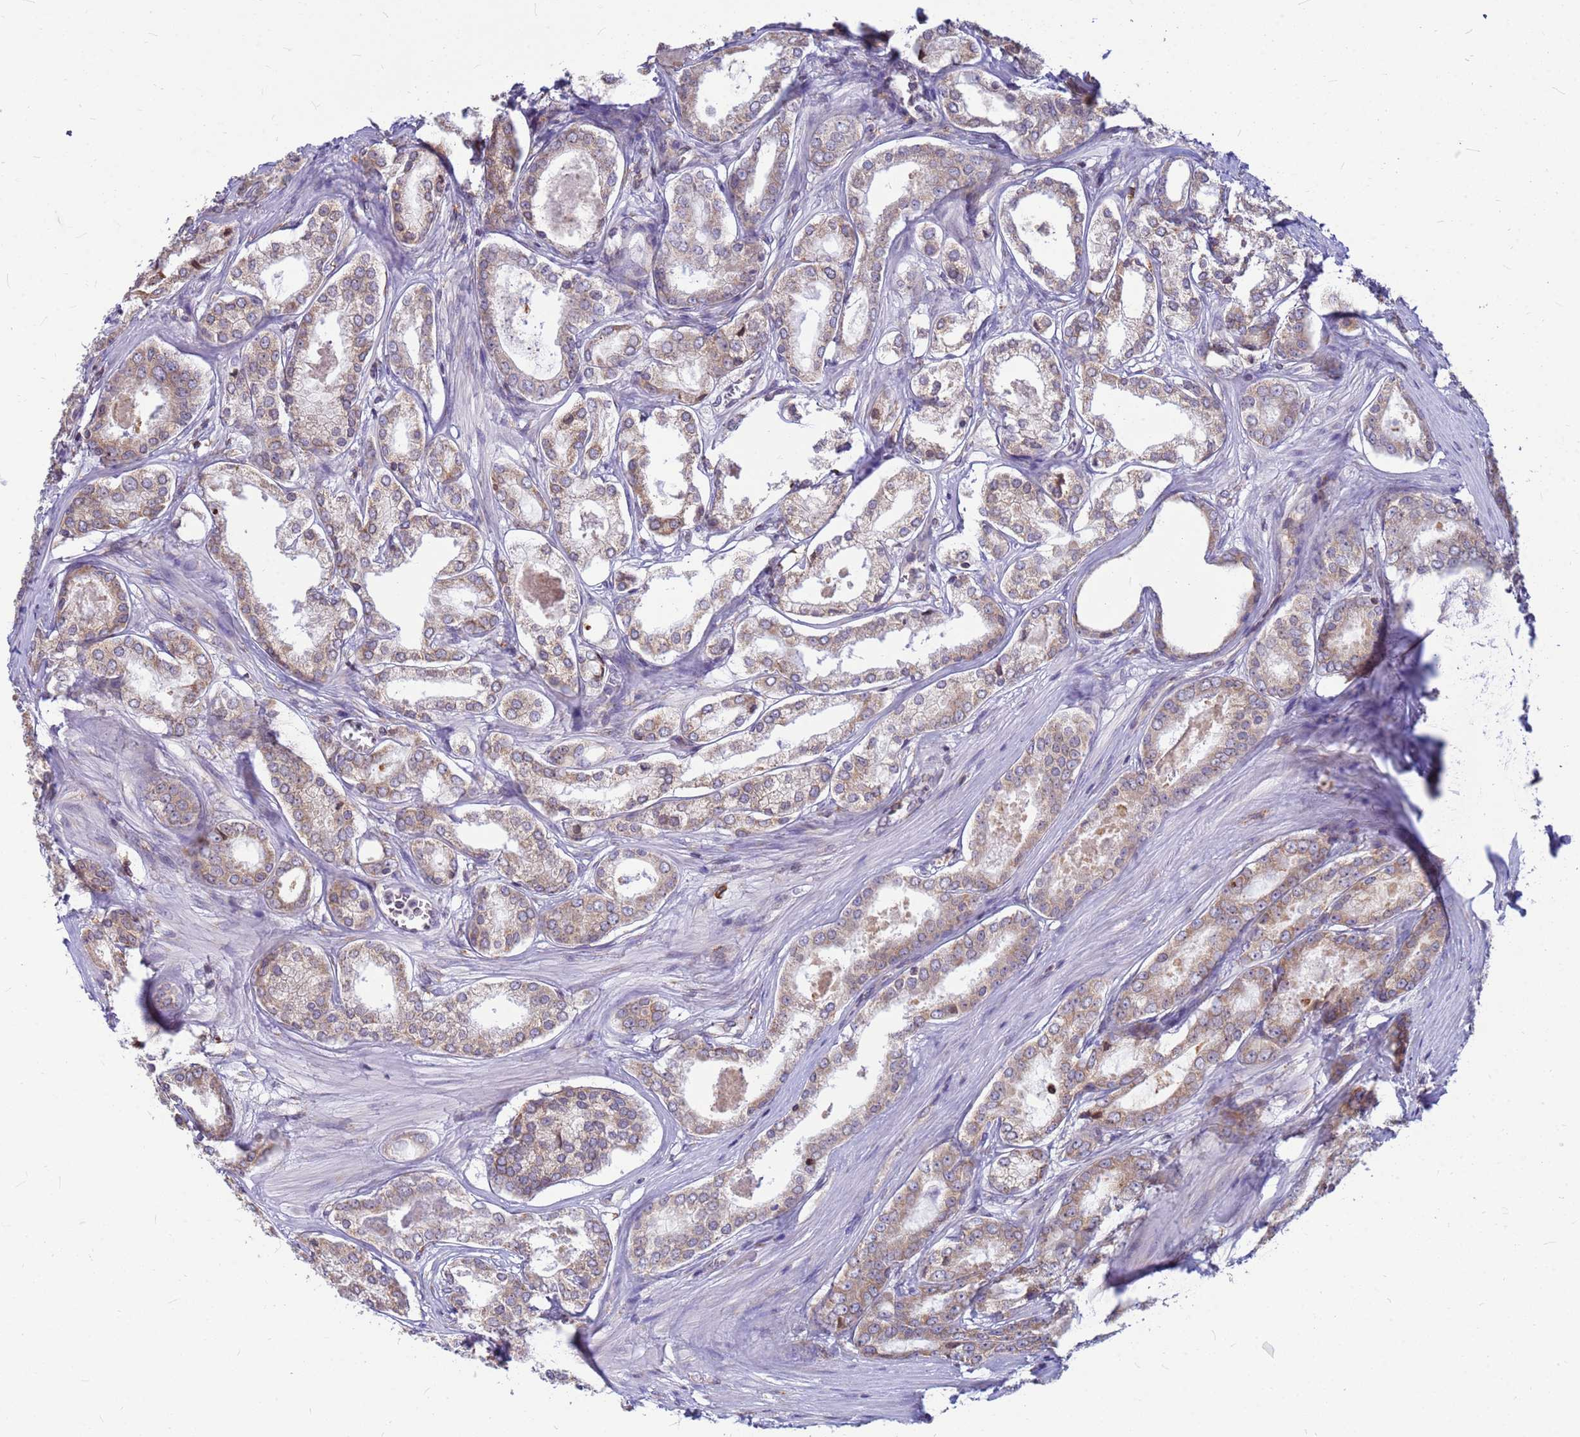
{"staining": {"intensity": "weak", "quantity": "25%-75%", "location": "cytoplasmic/membranous"}, "tissue": "prostate cancer", "cell_type": "Tumor cells", "image_type": "cancer", "snomed": [{"axis": "morphology", "description": "Adenocarcinoma, Low grade"}, {"axis": "topography", "description": "Prostate"}], "caption": "The photomicrograph displays staining of prostate cancer (low-grade adenocarcinoma), revealing weak cytoplasmic/membranous protein positivity (brown color) within tumor cells.", "gene": "SSR4", "patient": {"sex": "male", "age": 68}}